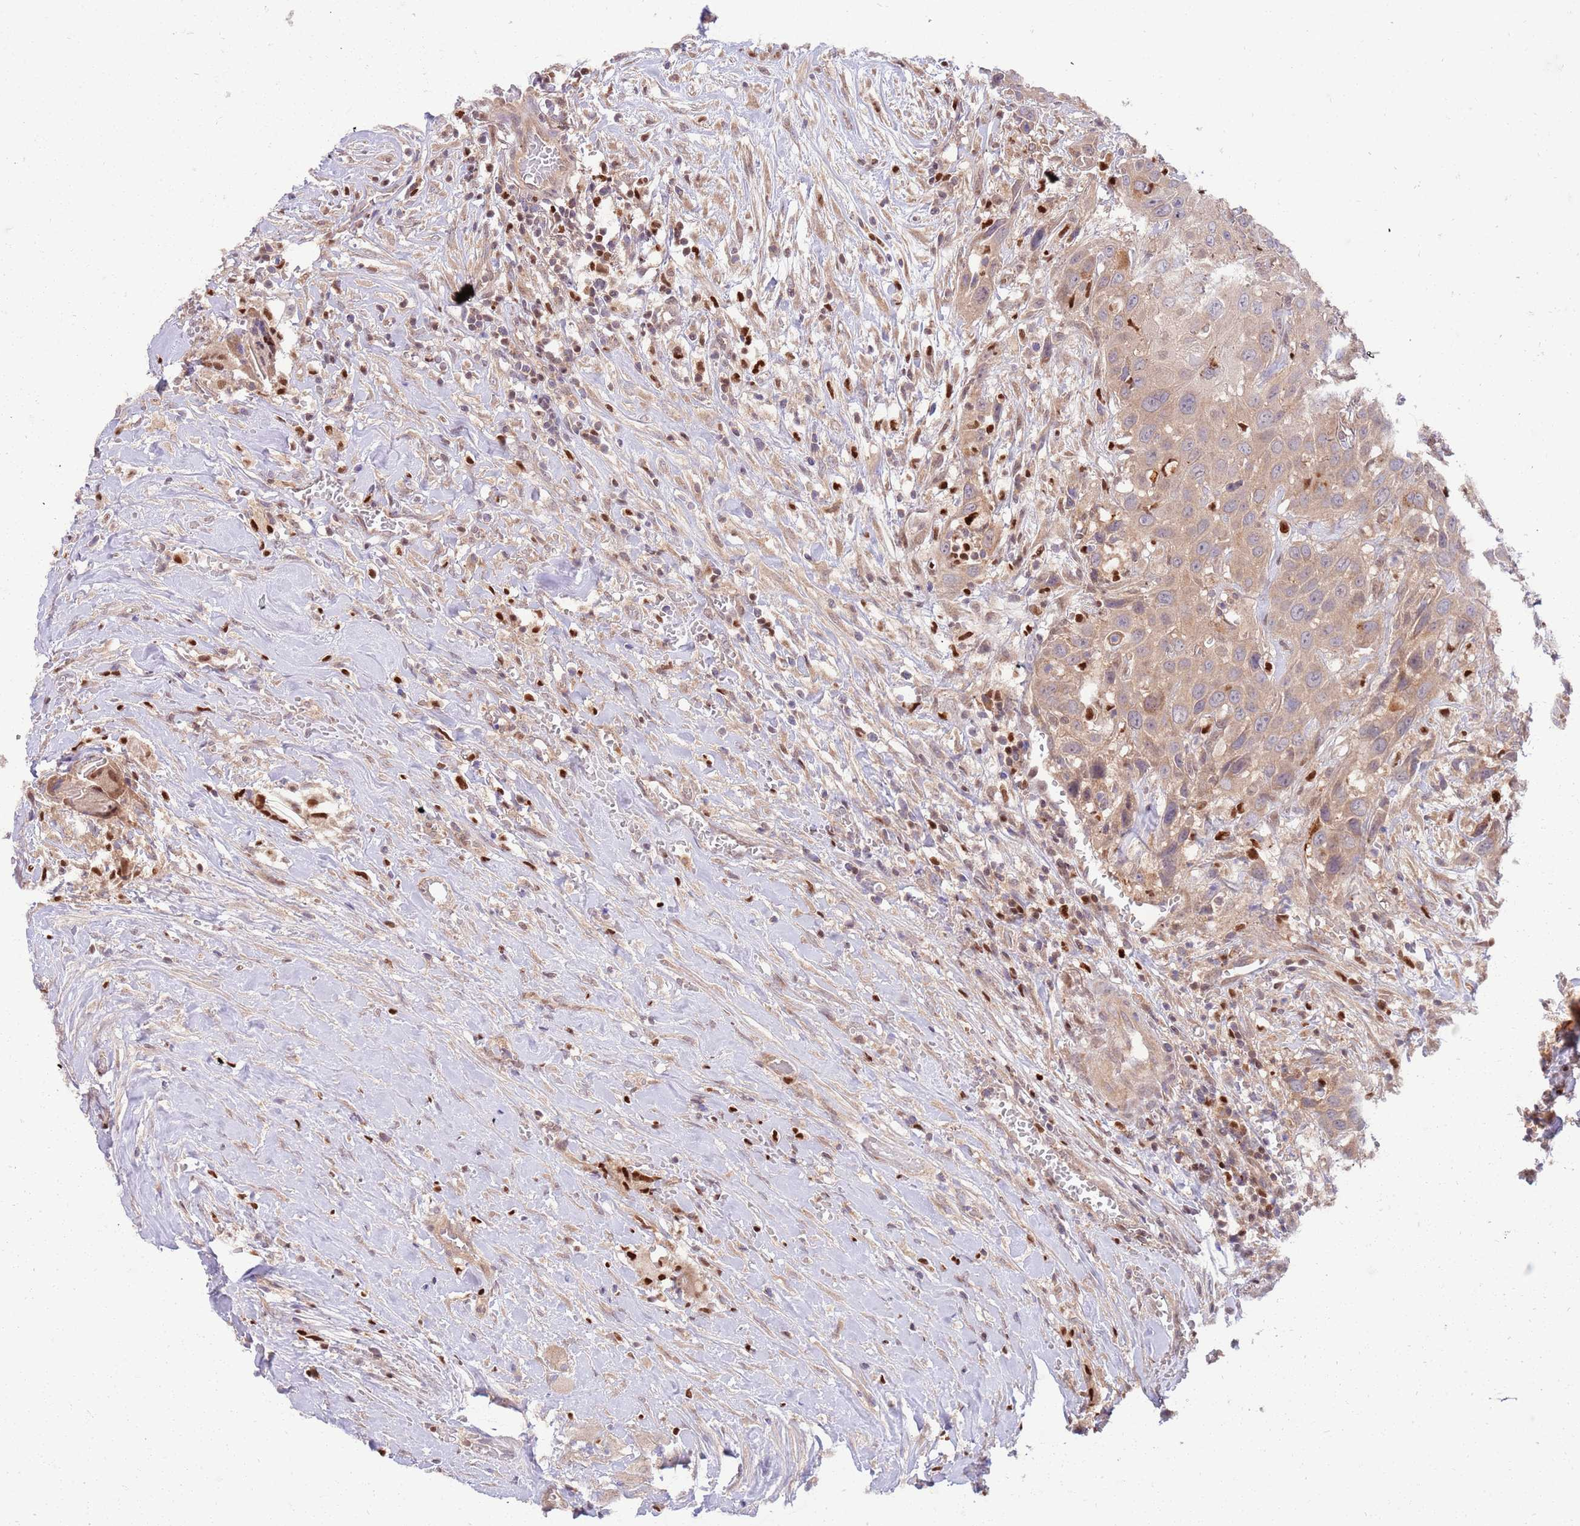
{"staining": {"intensity": "weak", "quantity": ">75%", "location": "cytoplasmic/membranous"}, "tissue": "head and neck cancer", "cell_type": "Tumor cells", "image_type": "cancer", "snomed": [{"axis": "morphology", "description": "Squamous cell carcinoma, NOS"}, {"axis": "topography", "description": "Head-Neck"}], "caption": "The immunohistochemical stain labels weak cytoplasmic/membranous expression in tumor cells of head and neck squamous cell carcinoma tissue. Using DAB (brown) and hematoxylin (blue) stains, captured at high magnification using brightfield microscopy.", "gene": "OSBP", "patient": {"sex": "male", "age": 81}}